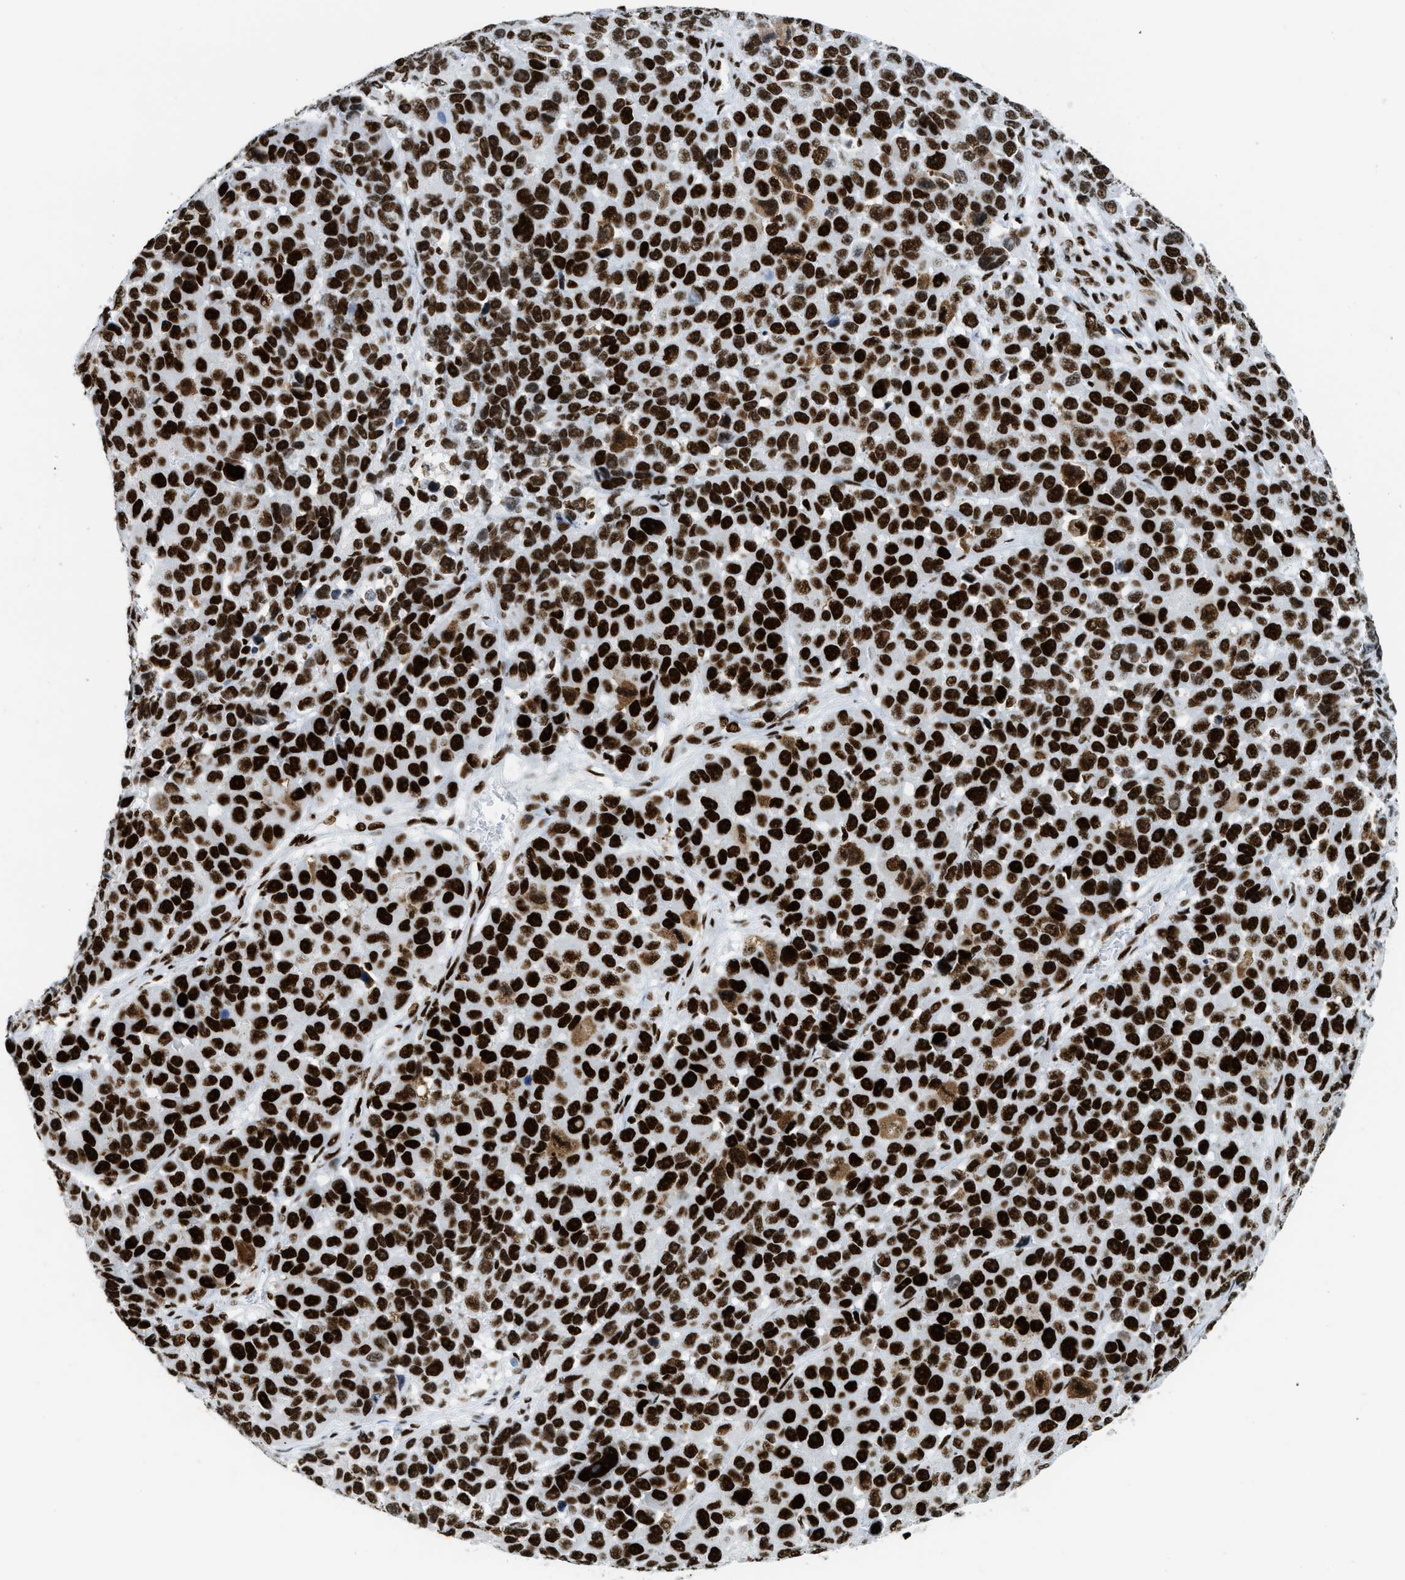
{"staining": {"intensity": "strong", "quantity": ">75%", "location": "nuclear"}, "tissue": "melanoma", "cell_type": "Tumor cells", "image_type": "cancer", "snomed": [{"axis": "morphology", "description": "Malignant melanoma, NOS"}, {"axis": "topography", "description": "Skin"}], "caption": "Malignant melanoma stained with DAB immunohistochemistry reveals high levels of strong nuclear expression in about >75% of tumor cells.", "gene": "PIF1", "patient": {"sex": "male", "age": 53}}